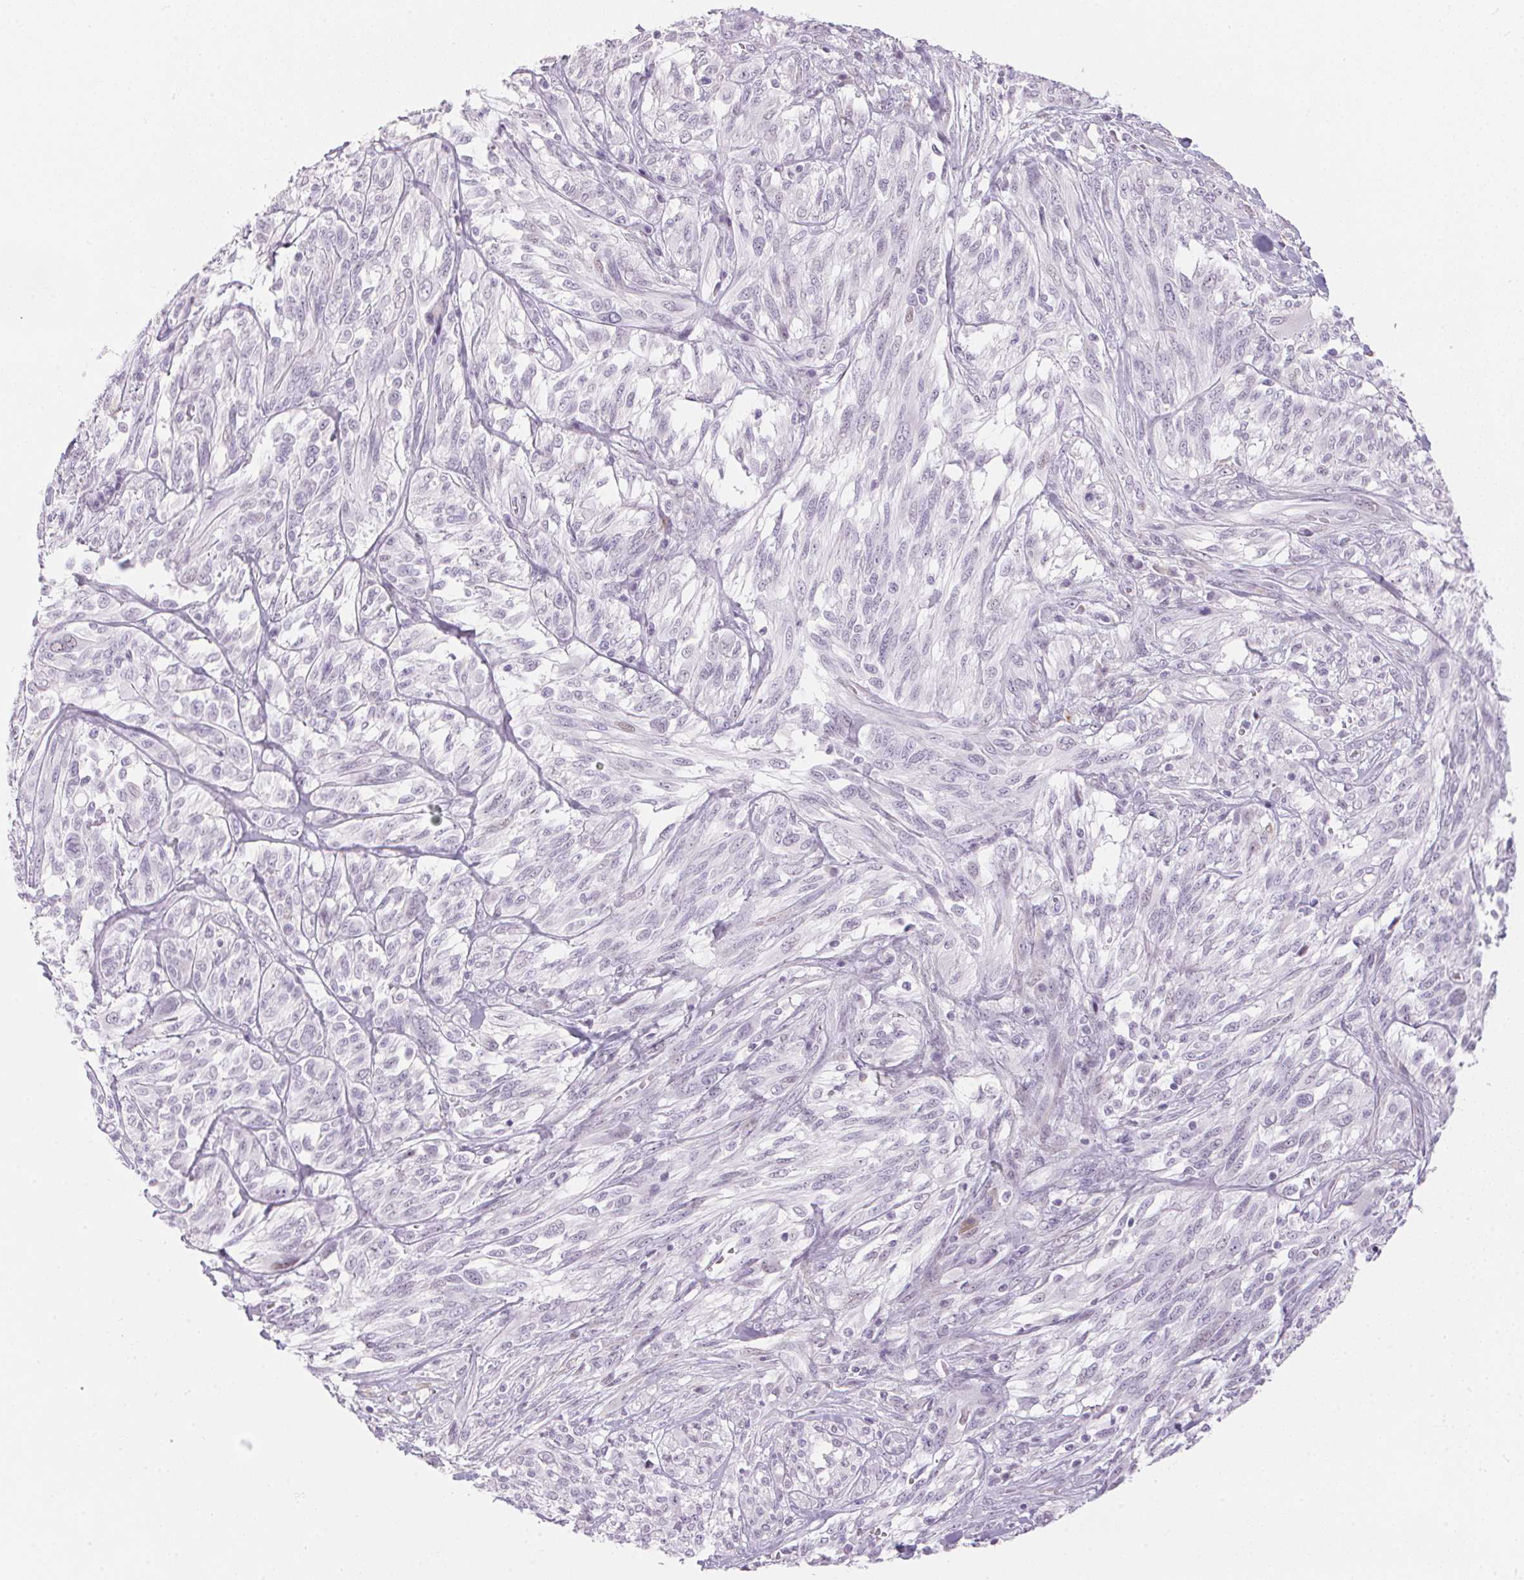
{"staining": {"intensity": "negative", "quantity": "none", "location": "none"}, "tissue": "melanoma", "cell_type": "Tumor cells", "image_type": "cancer", "snomed": [{"axis": "morphology", "description": "Malignant melanoma, NOS"}, {"axis": "topography", "description": "Skin"}], "caption": "A high-resolution image shows immunohistochemistry (IHC) staining of melanoma, which demonstrates no significant positivity in tumor cells. (Brightfield microscopy of DAB (3,3'-diaminobenzidine) IHC at high magnification).", "gene": "CADPS", "patient": {"sex": "female", "age": 91}}